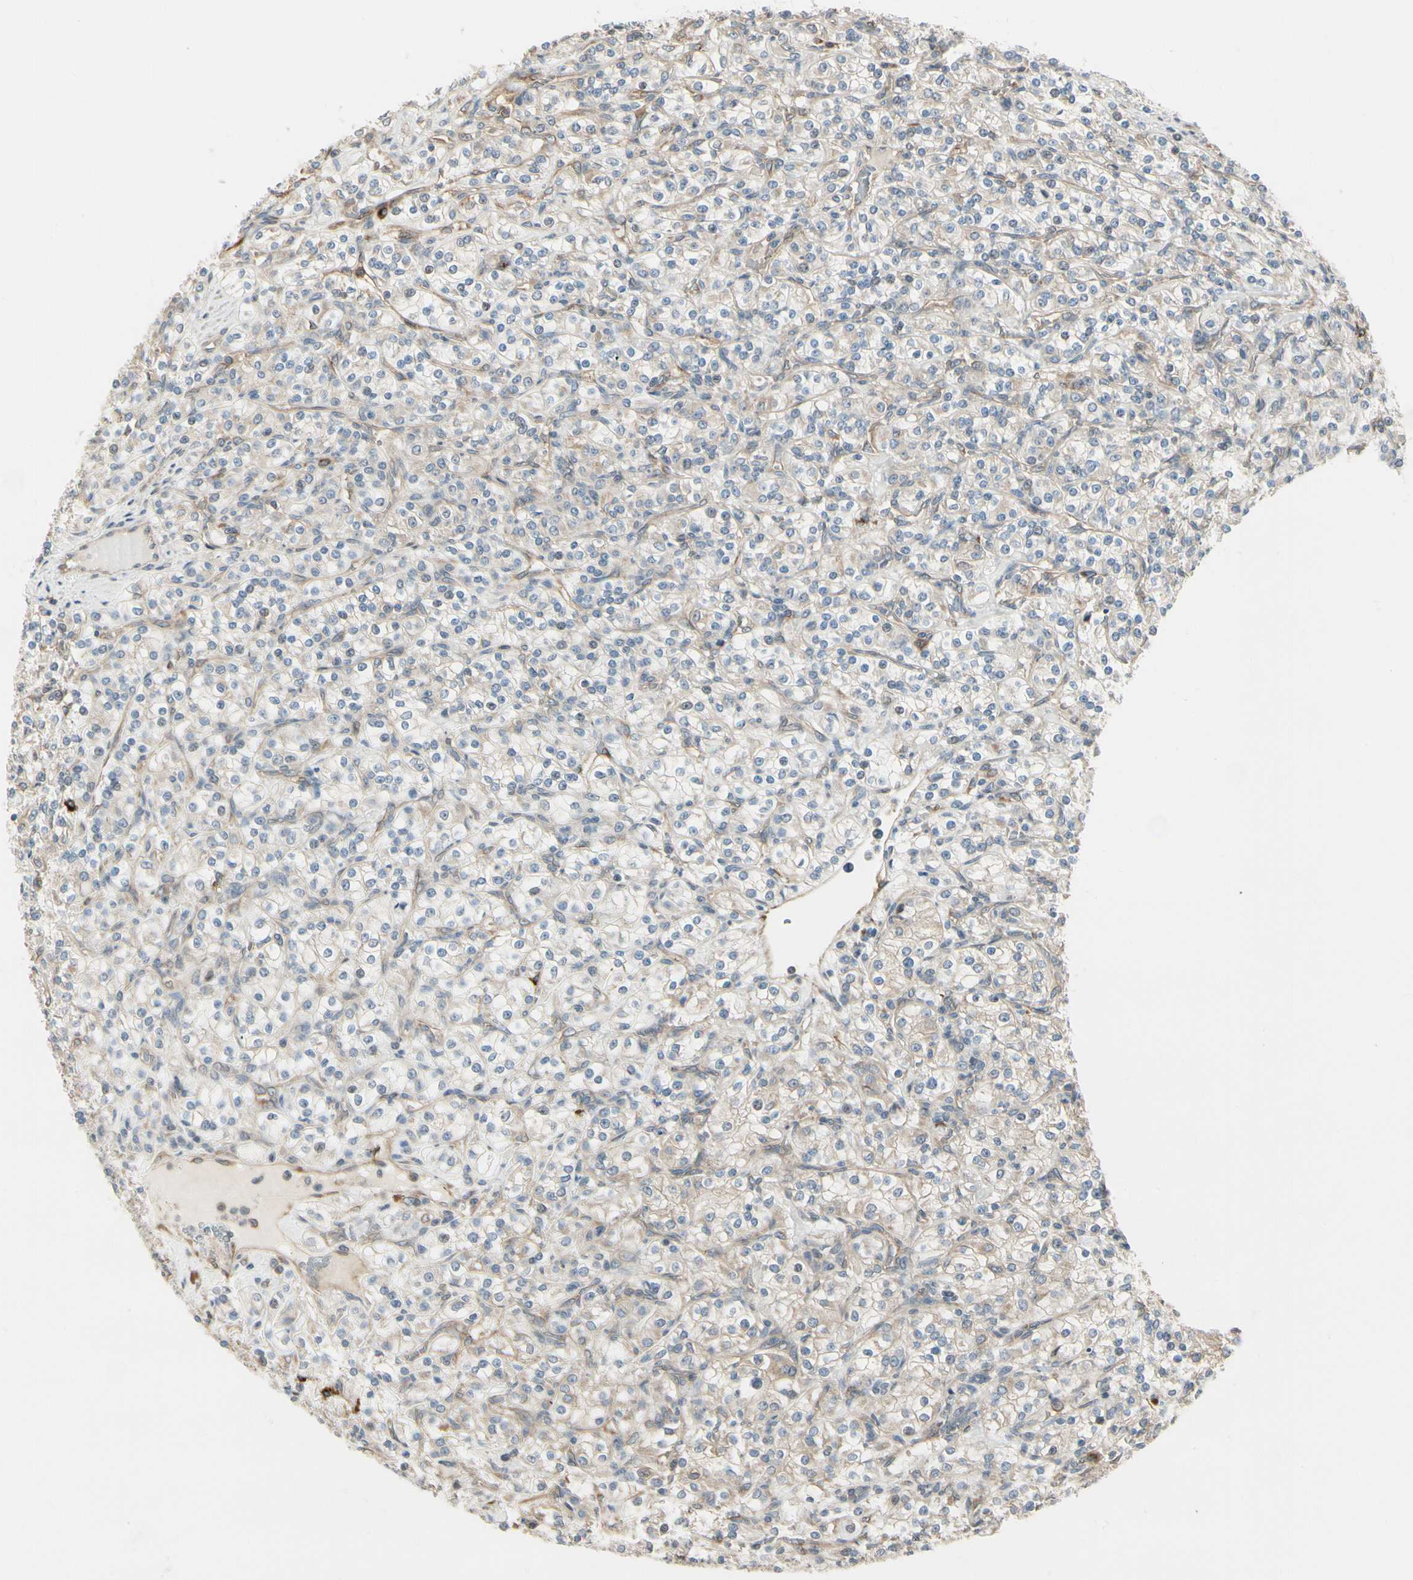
{"staining": {"intensity": "weak", "quantity": ">75%", "location": "cytoplasmic/membranous"}, "tissue": "renal cancer", "cell_type": "Tumor cells", "image_type": "cancer", "snomed": [{"axis": "morphology", "description": "Adenocarcinoma, NOS"}, {"axis": "topography", "description": "Kidney"}], "caption": "Protein staining reveals weak cytoplasmic/membranous staining in about >75% of tumor cells in adenocarcinoma (renal).", "gene": "NUCB2", "patient": {"sex": "male", "age": 77}}